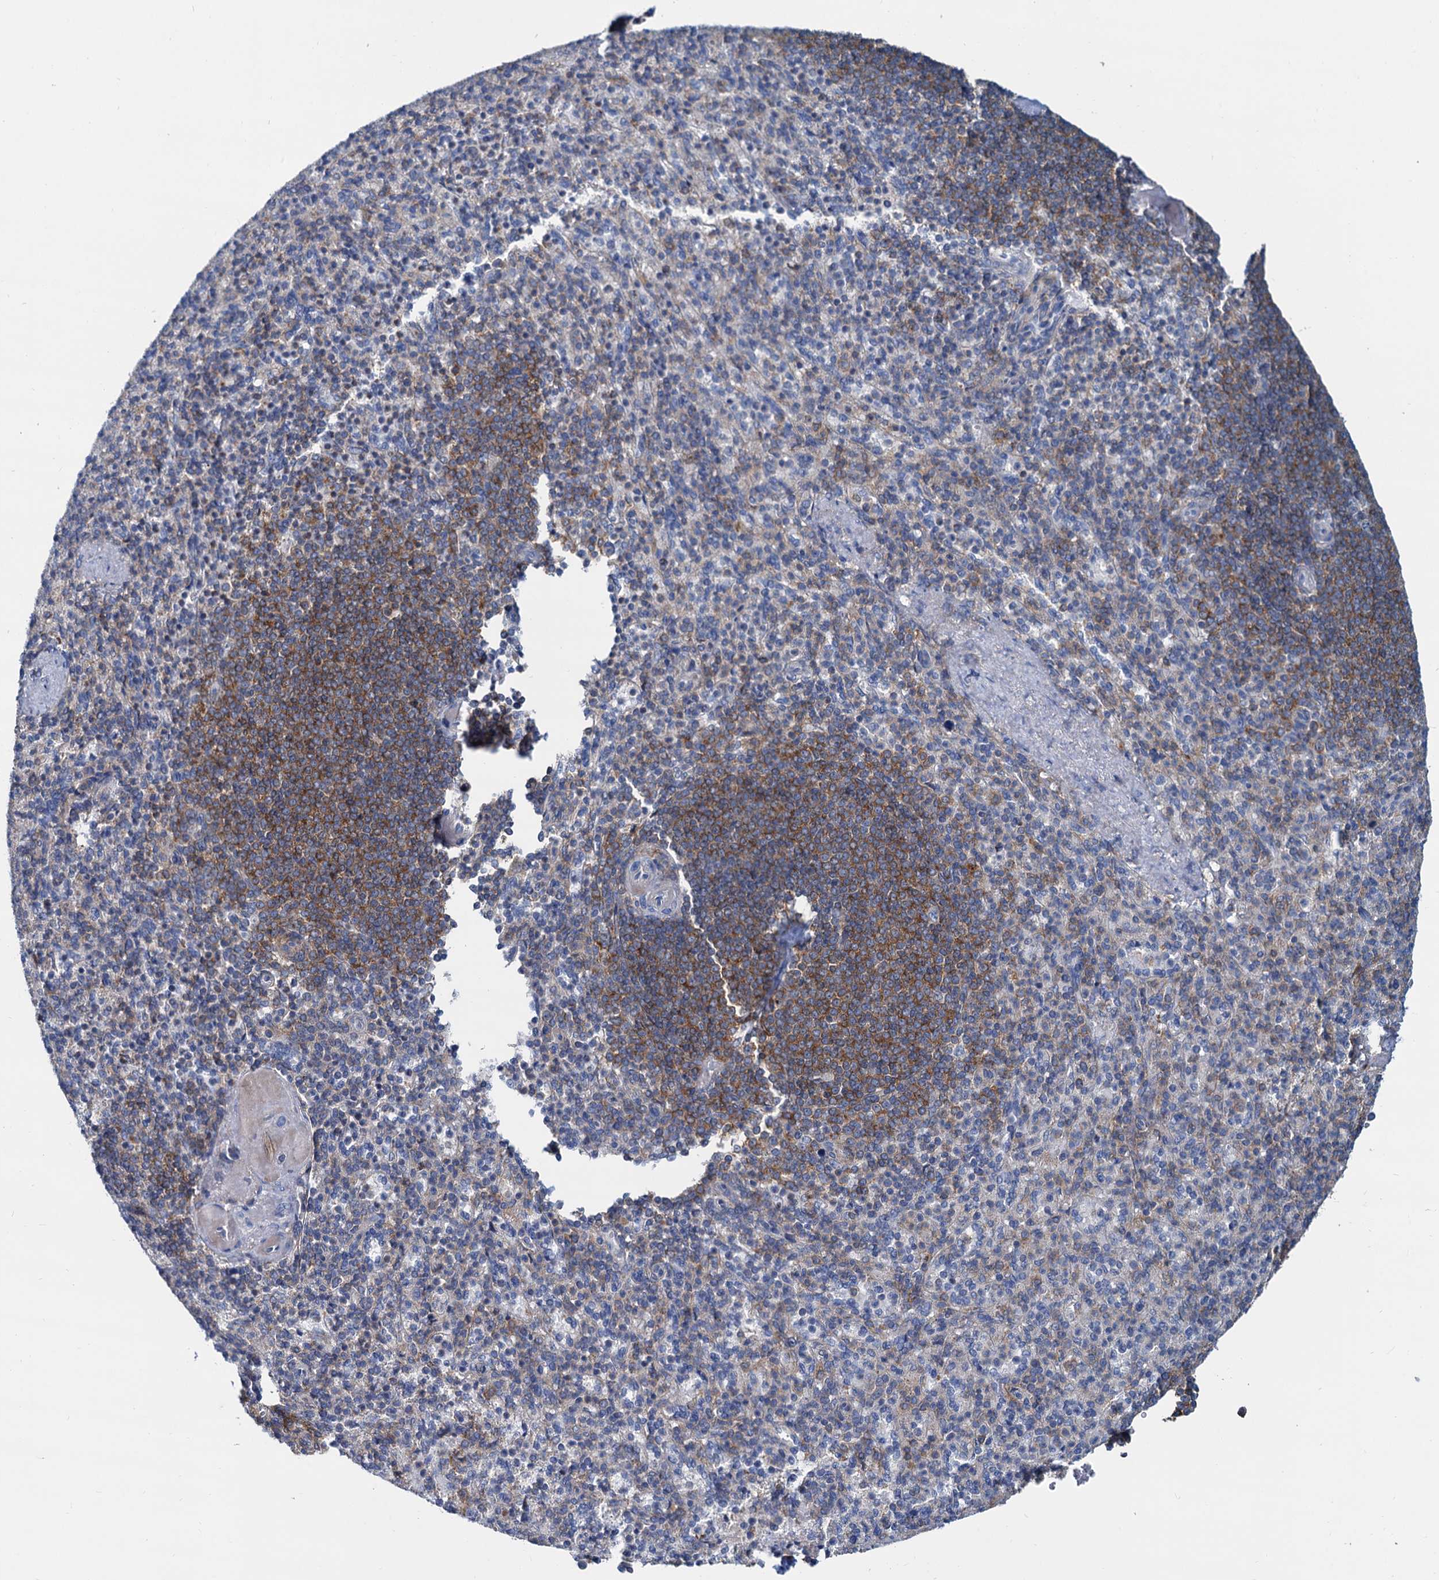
{"staining": {"intensity": "moderate", "quantity": "25%-75%", "location": "cytoplasmic/membranous"}, "tissue": "spleen", "cell_type": "Cells in red pulp", "image_type": "normal", "snomed": [{"axis": "morphology", "description": "Normal tissue, NOS"}, {"axis": "topography", "description": "Spleen"}], "caption": "IHC (DAB) staining of normal spleen demonstrates moderate cytoplasmic/membranous protein expression in about 25%-75% of cells in red pulp.", "gene": "LRCH4", "patient": {"sex": "female", "age": 74}}